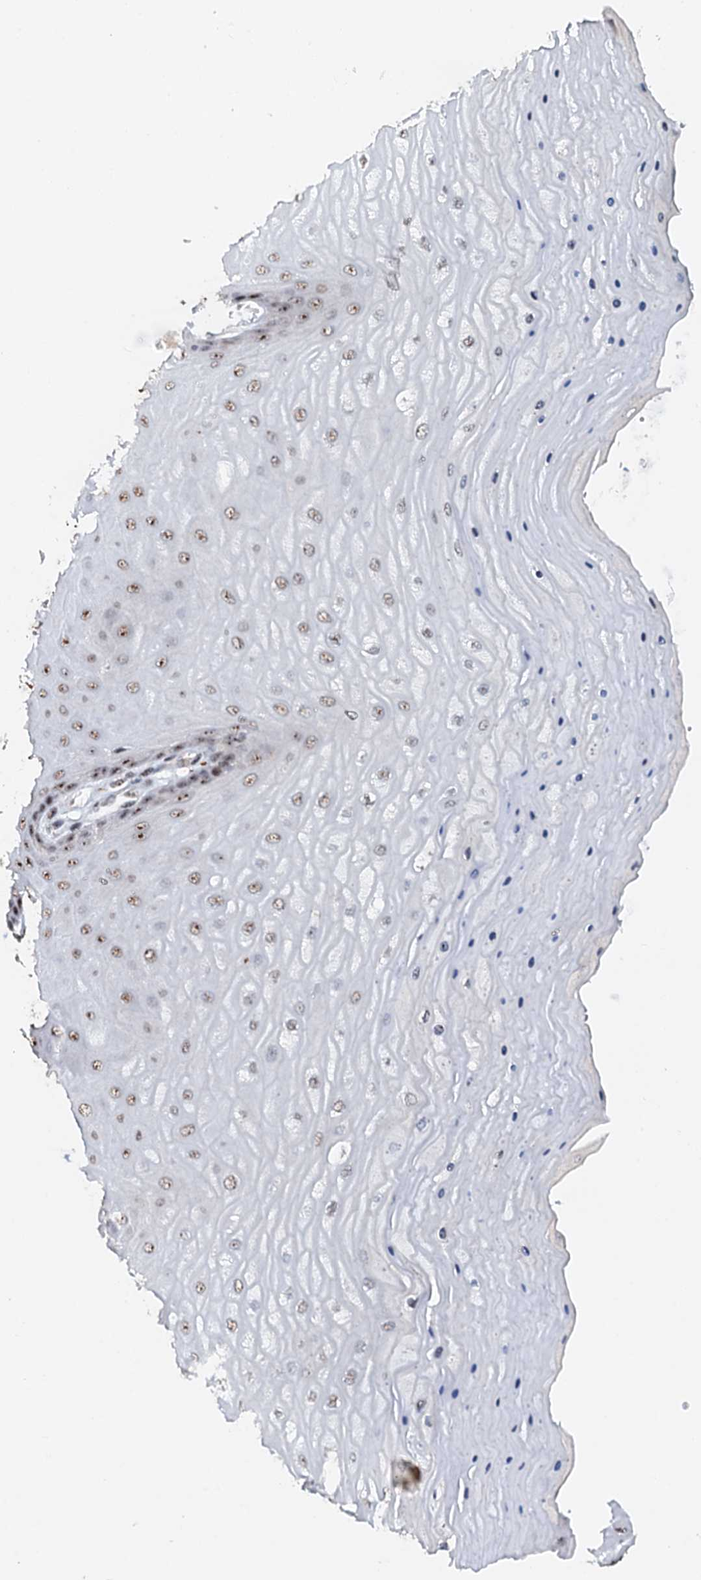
{"staining": {"intensity": "weak", "quantity": "25%-75%", "location": "cytoplasmic/membranous"}, "tissue": "cervix", "cell_type": "Glandular cells", "image_type": "normal", "snomed": [{"axis": "morphology", "description": "Normal tissue, NOS"}, {"axis": "topography", "description": "Cervix"}], "caption": "IHC micrograph of normal cervix stained for a protein (brown), which shows low levels of weak cytoplasmic/membranous staining in about 25%-75% of glandular cells.", "gene": "NEUROG3", "patient": {"sex": "female", "age": 55}}